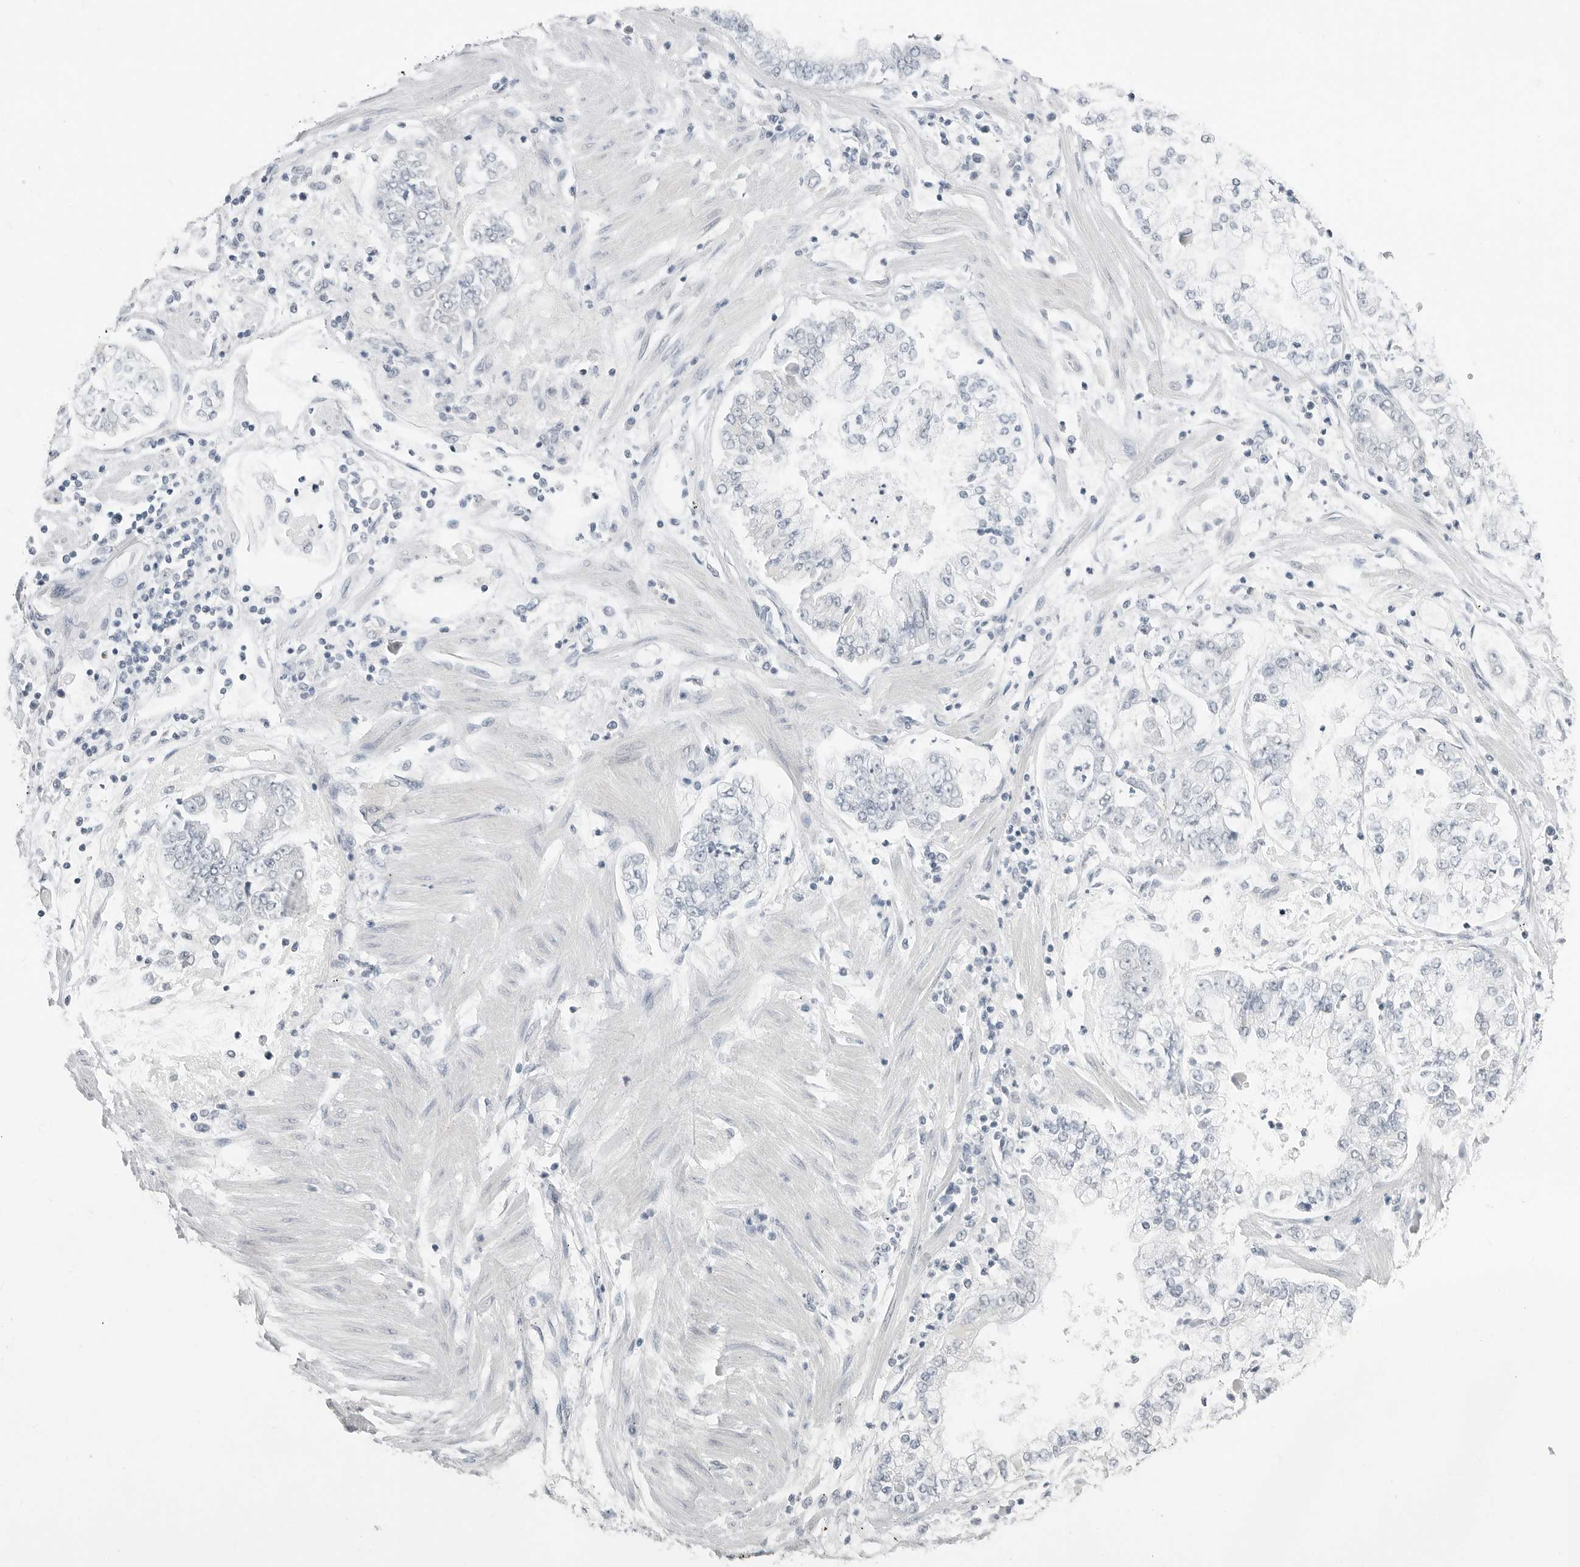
{"staining": {"intensity": "negative", "quantity": "none", "location": "none"}, "tissue": "stomach cancer", "cell_type": "Tumor cells", "image_type": "cancer", "snomed": [{"axis": "morphology", "description": "Adenocarcinoma, NOS"}, {"axis": "topography", "description": "Stomach"}], "caption": "Immunohistochemistry (IHC) micrograph of neoplastic tissue: human stomach cancer stained with DAB displays no significant protein staining in tumor cells.", "gene": "XIRP1", "patient": {"sex": "male", "age": 76}}